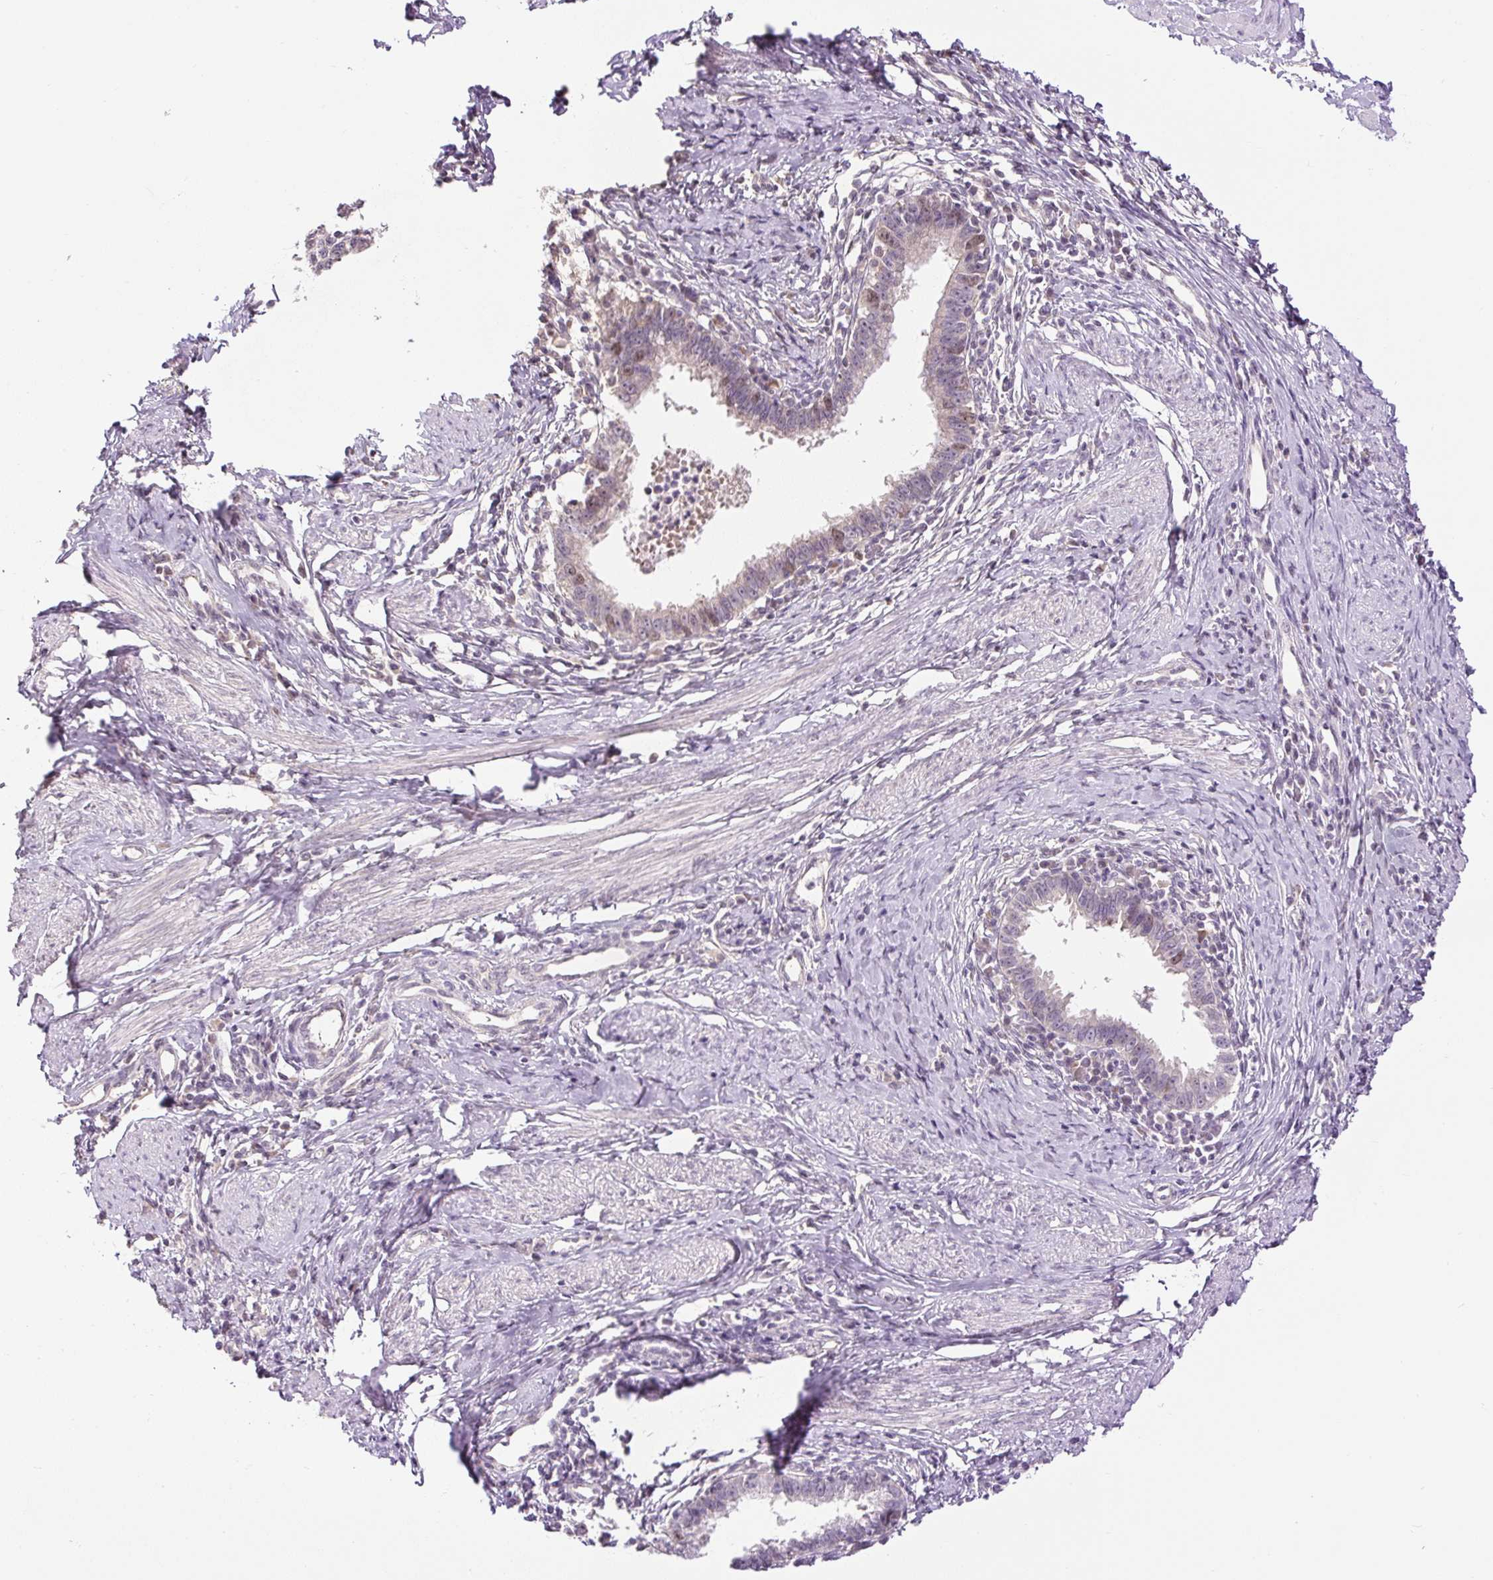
{"staining": {"intensity": "weak", "quantity": "<25%", "location": "nuclear"}, "tissue": "cervical cancer", "cell_type": "Tumor cells", "image_type": "cancer", "snomed": [{"axis": "morphology", "description": "Adenocarcinoma, NOS"}, {"axis": "topography", "description": "Cervix"}], "caption": "IHC photomicrograph of neoplastic tissue: human cervical cancer (adenocarcinoma) stained with DAB (3,3'-diaminobenzidine) demonstrates no significant protein positivity in tumor cells.", "gene": "RACGAP1", "patient": {"sex": "female", "age": 36}}